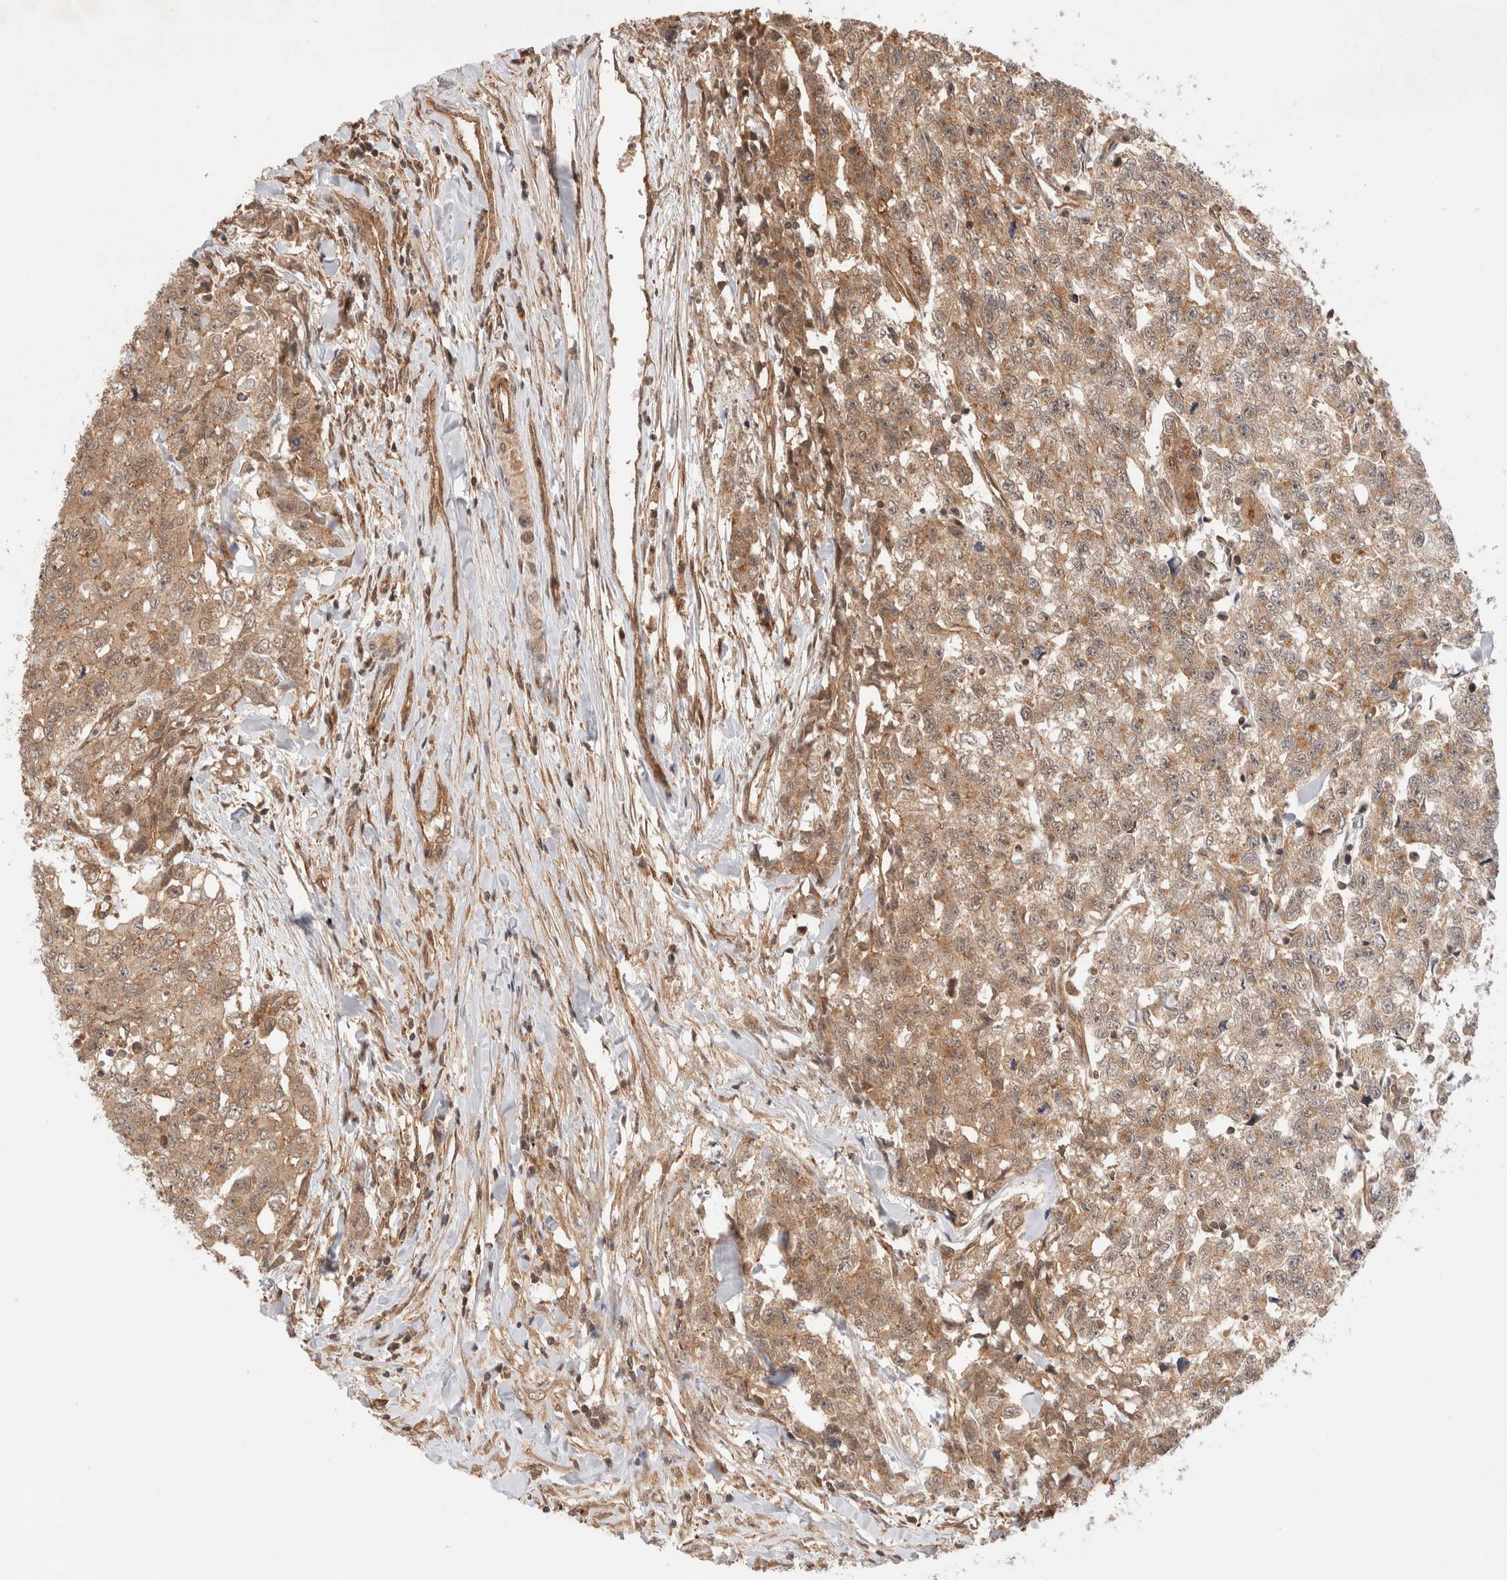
{"staining": {"intensity": "moderate", "quantity": ">75%", "location": "cytoplasmic/membranous"}, "tissue": "testis cancer", "cell_type": "Tumor cells", "image_type": "cancer", "snomed": [{"axis": "morphology", "description": "Carcinoma, Embryonal, NOS"}, {"axis": "topography", "description": "Testis"}], "caption": "Testis embryonal carcinoma stained for a protein demonstrates moderate cytoplasmic/membranous positivity in tumor cells. The staining is performed using DAB (3,3'-diaminobenzidine) brown chromogen to label protein expression. The nuclei are counter-stained blue using hematoxylin.", "gene": "SIKE1", "patient": {"sex": "male", "age": 28}}